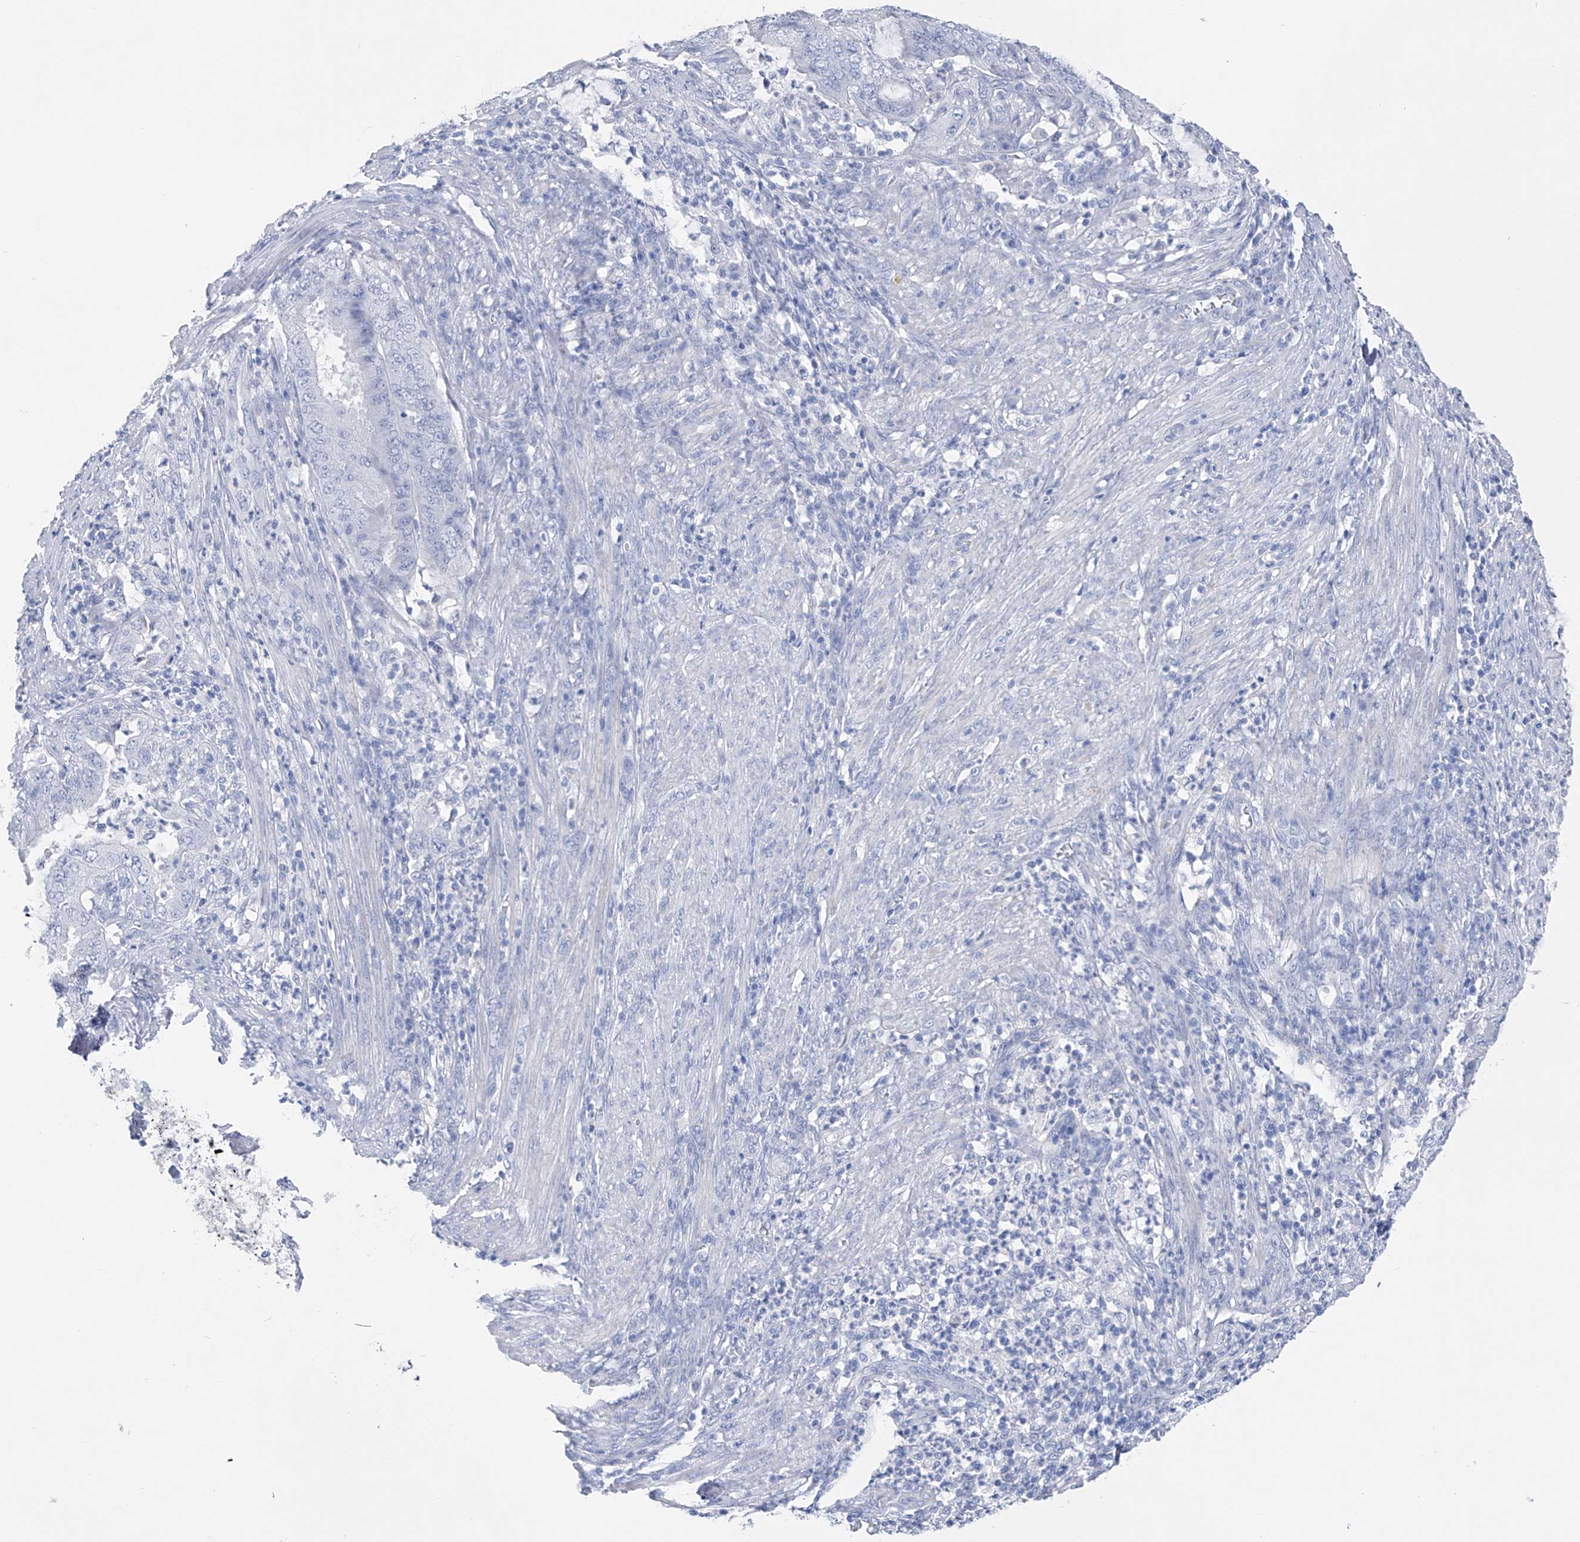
{"staining": {"intensity": "negative", "quantity": "none", "location": "none"}, "tissue": "endometrial cancer", "cell_type": "Tumor cells", "image_type": "cancer", "snomed": [{"axis": "morphology", "description": "Adenocarcinoma, NOS"}, {"axis": "topography", "description": "Endometrium"}], "caption": "Immunohistochemistry micrograph of neoplastic tissue: endometrial adenocarcinoma stained with DAB demonstrates no significant protein expression in tumor cells.", "gene": "ADRA1A", "patient": {"sex": "female", "age": 51}}